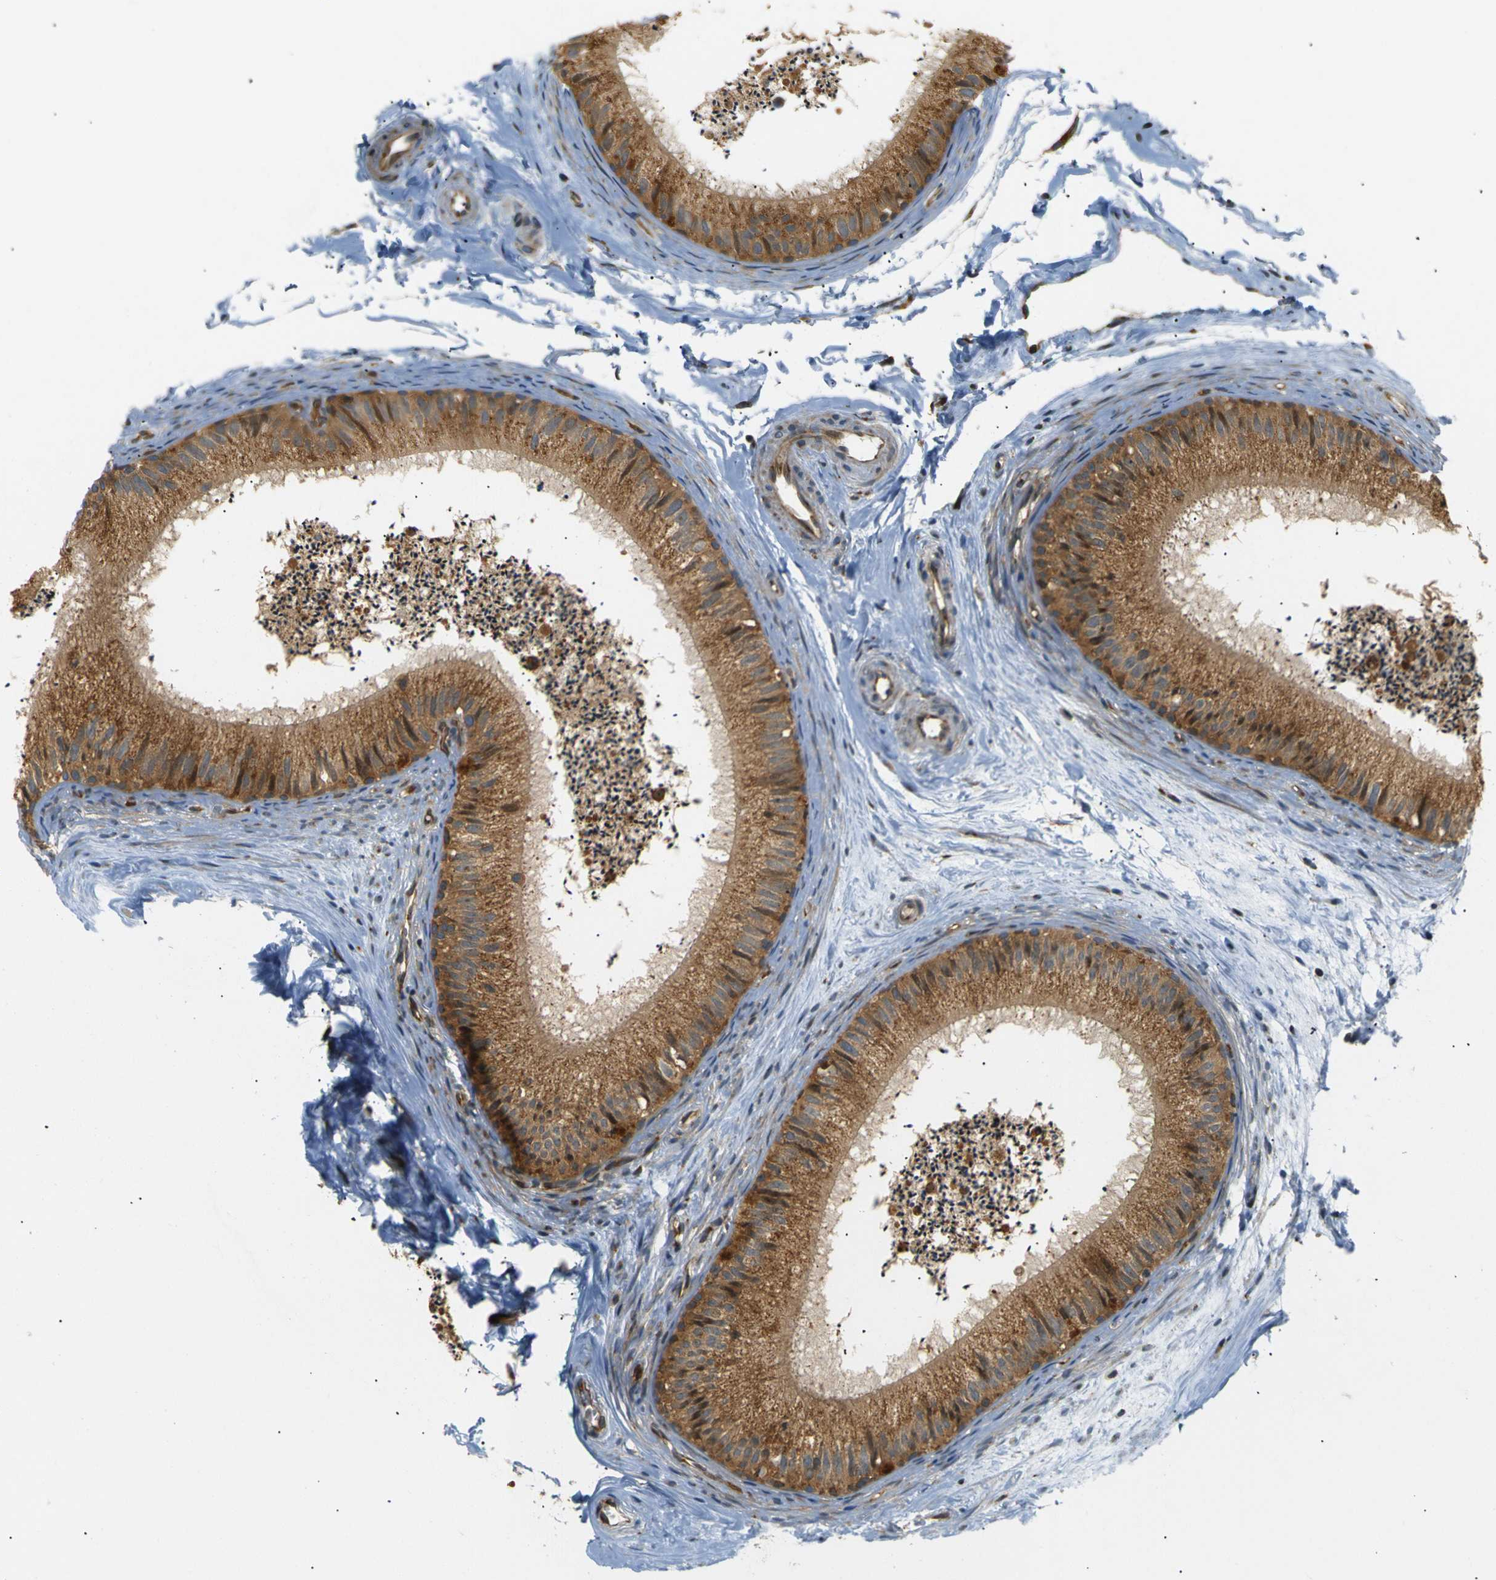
{"staining": {"intensity": "moderate", "quantity": ">75%", "location": "cytoplasmic/membranous"}, "tissue": "epididymis", "cell_type": "Glandular cells", "image_type": "normal", "snomed": [{"axis": "morphology", "description": "Normal tissue, NOS"}, {"axis": "topography", "description": "Epididymis"}], "caption": "Glandular cells exhibit moderate cytoplasmic/membranous staining in approximately >75% of cells in normal epididymis. (DAB (3,3'-diaminobenzidine) IHC, brown staining for protein, blue staining for nuclei).", "gene": "ABCE1", "patient": {"sex": "male", "age": 56}}